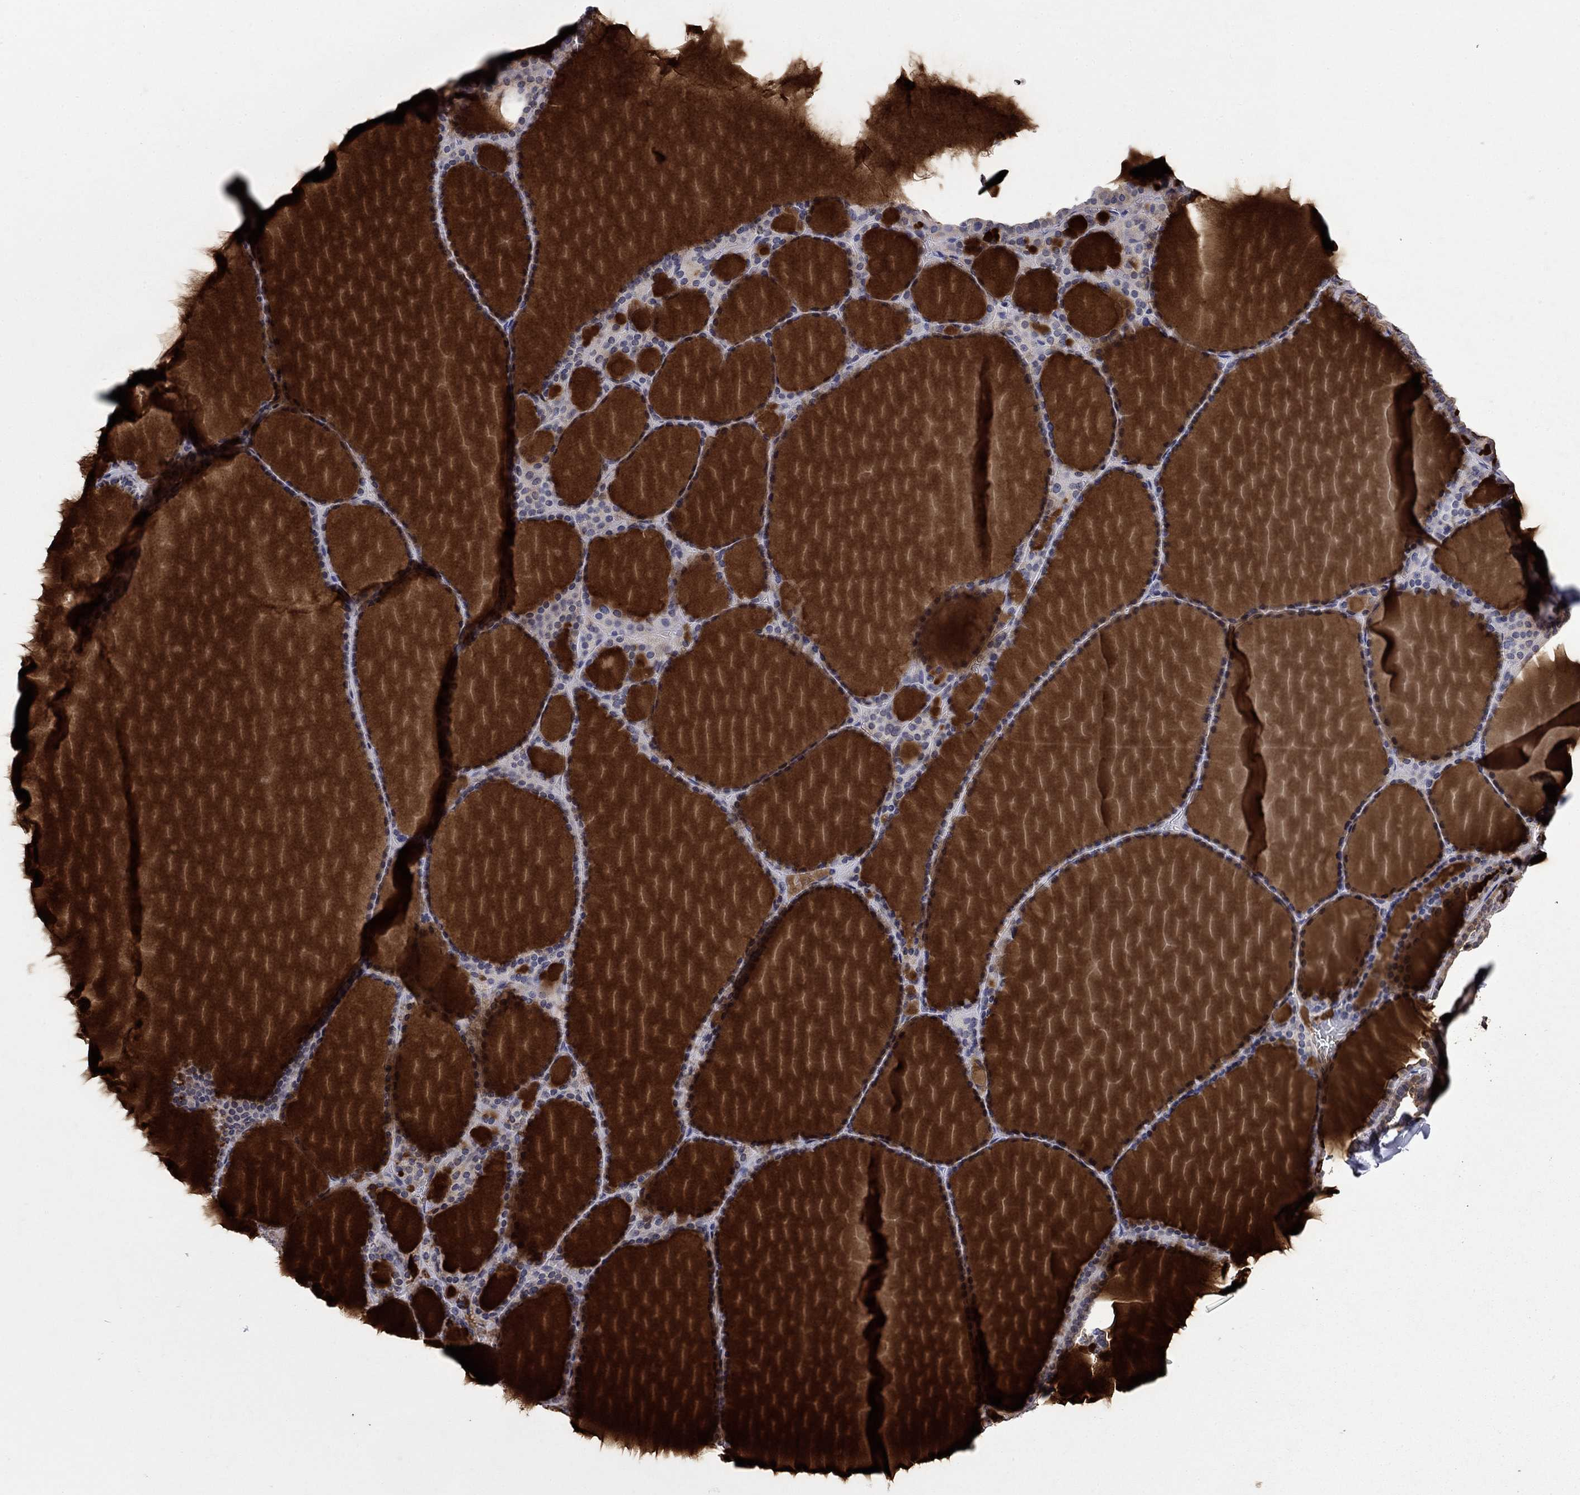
{"staining": {"intensity": "negative", "quantity": "none", "location": "none"}, "tissue": "thyroid gland", "cell_type": "Glandular cells", "image_type": "normal", "snomed": [{"axis": "morphology", "description": "Normal tissue, NOS"}, {"axis": "topography", "description": "Thyroid gland"}], "caption": "Immunohistochemistry (IHC) of normal thyroid gland demonstrates no expression in glandular cells.", "gene": "SULT2B1", "patient": {"sex": "male", "age": 63}}